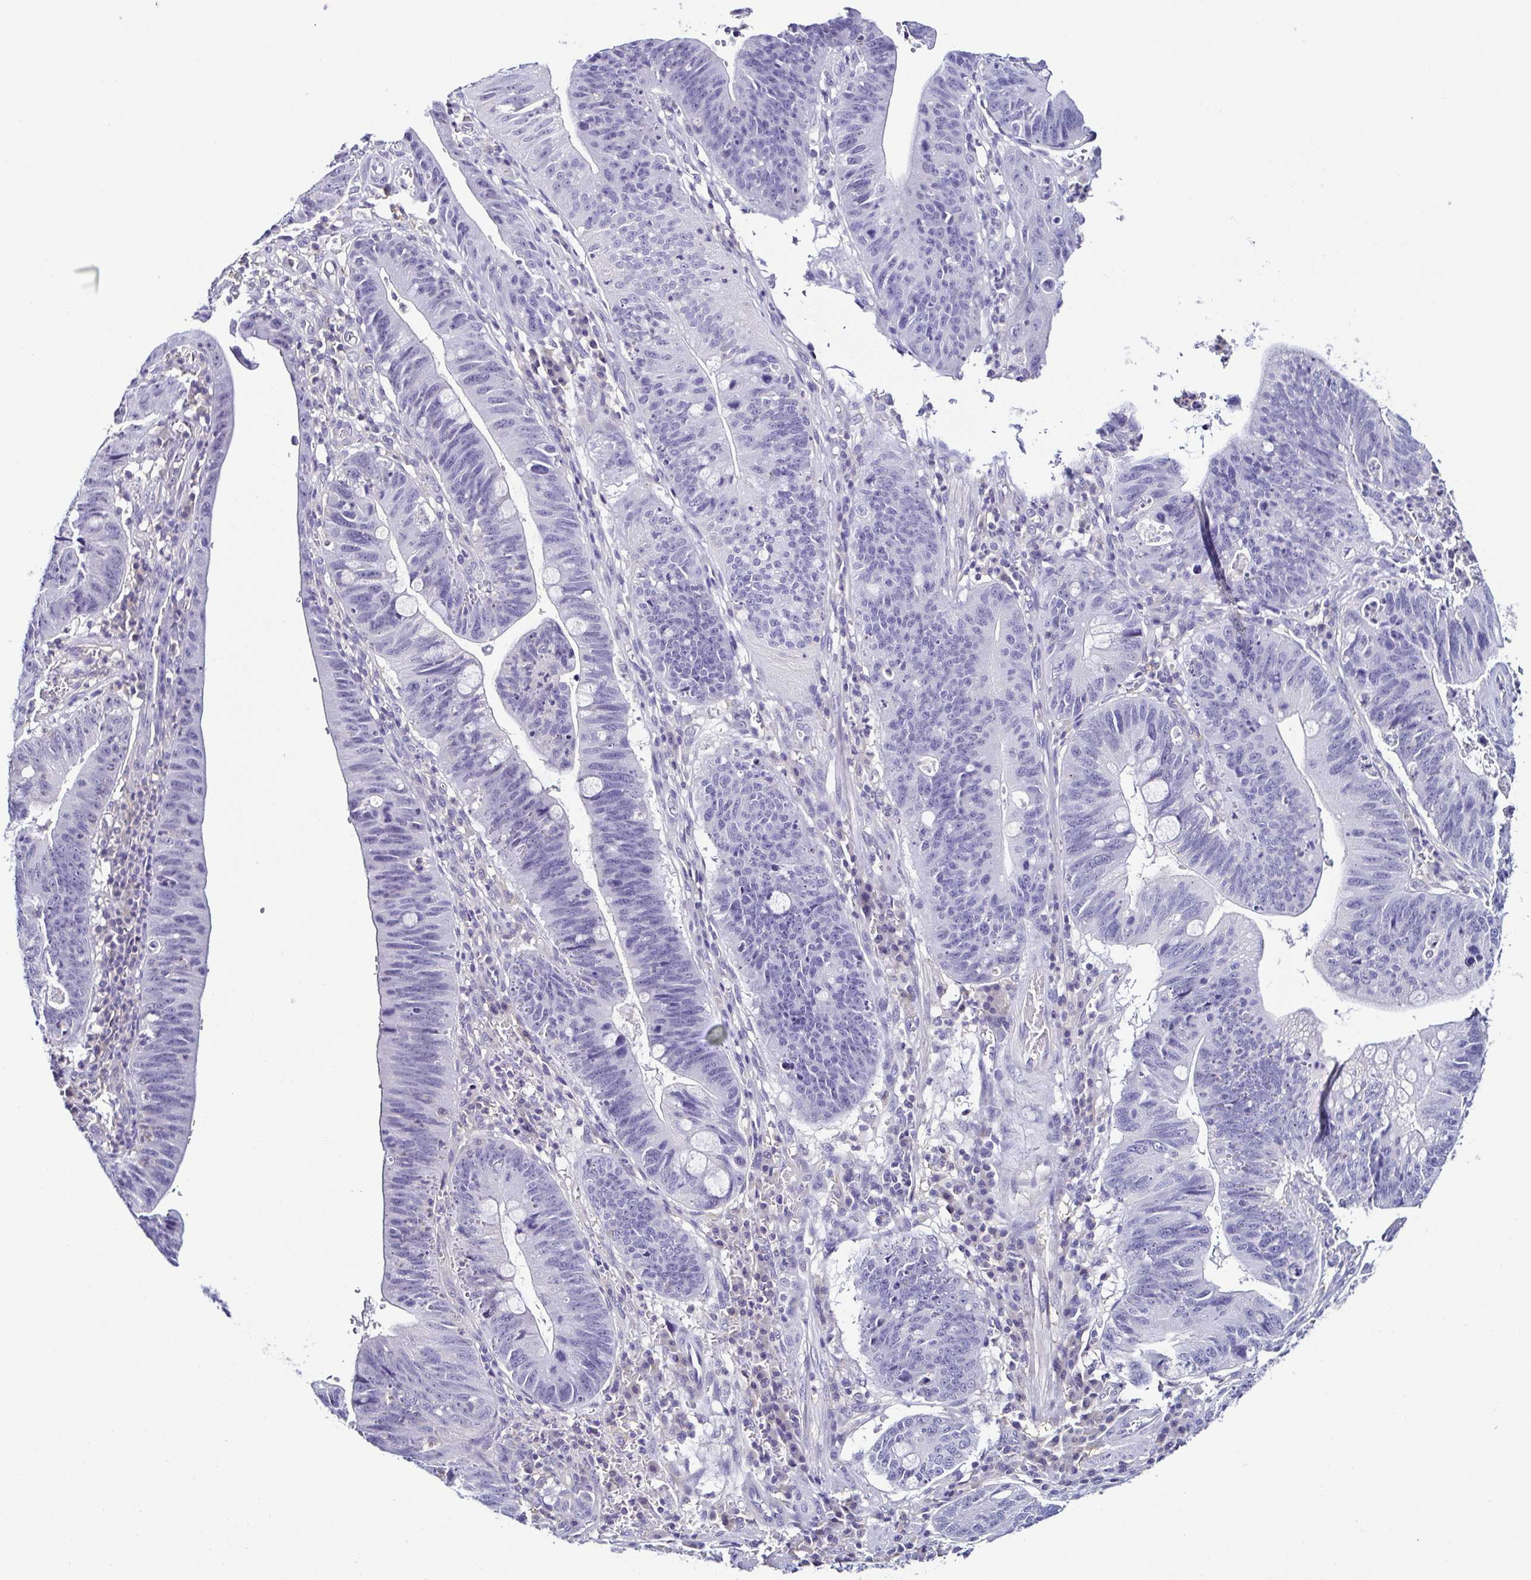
{"staining": {"intensity": "negative", "quantity": "none", "location": "none"}, "tissue": "stomach cancer", "cell_type": "Tumor cells", "image_type": "cancer", "snomed": [{"axis": "morphology", "description": "Adenocarcinoma, NOS"}, {"axis": "topography", "description": "Stomach"}], "caption": "Human stomach adenocarcinoma stained for a protein using IHC displays no staining in tumor cells.", "gene": "TNNT2", "patient": {"sex": "male", "age": 59}}